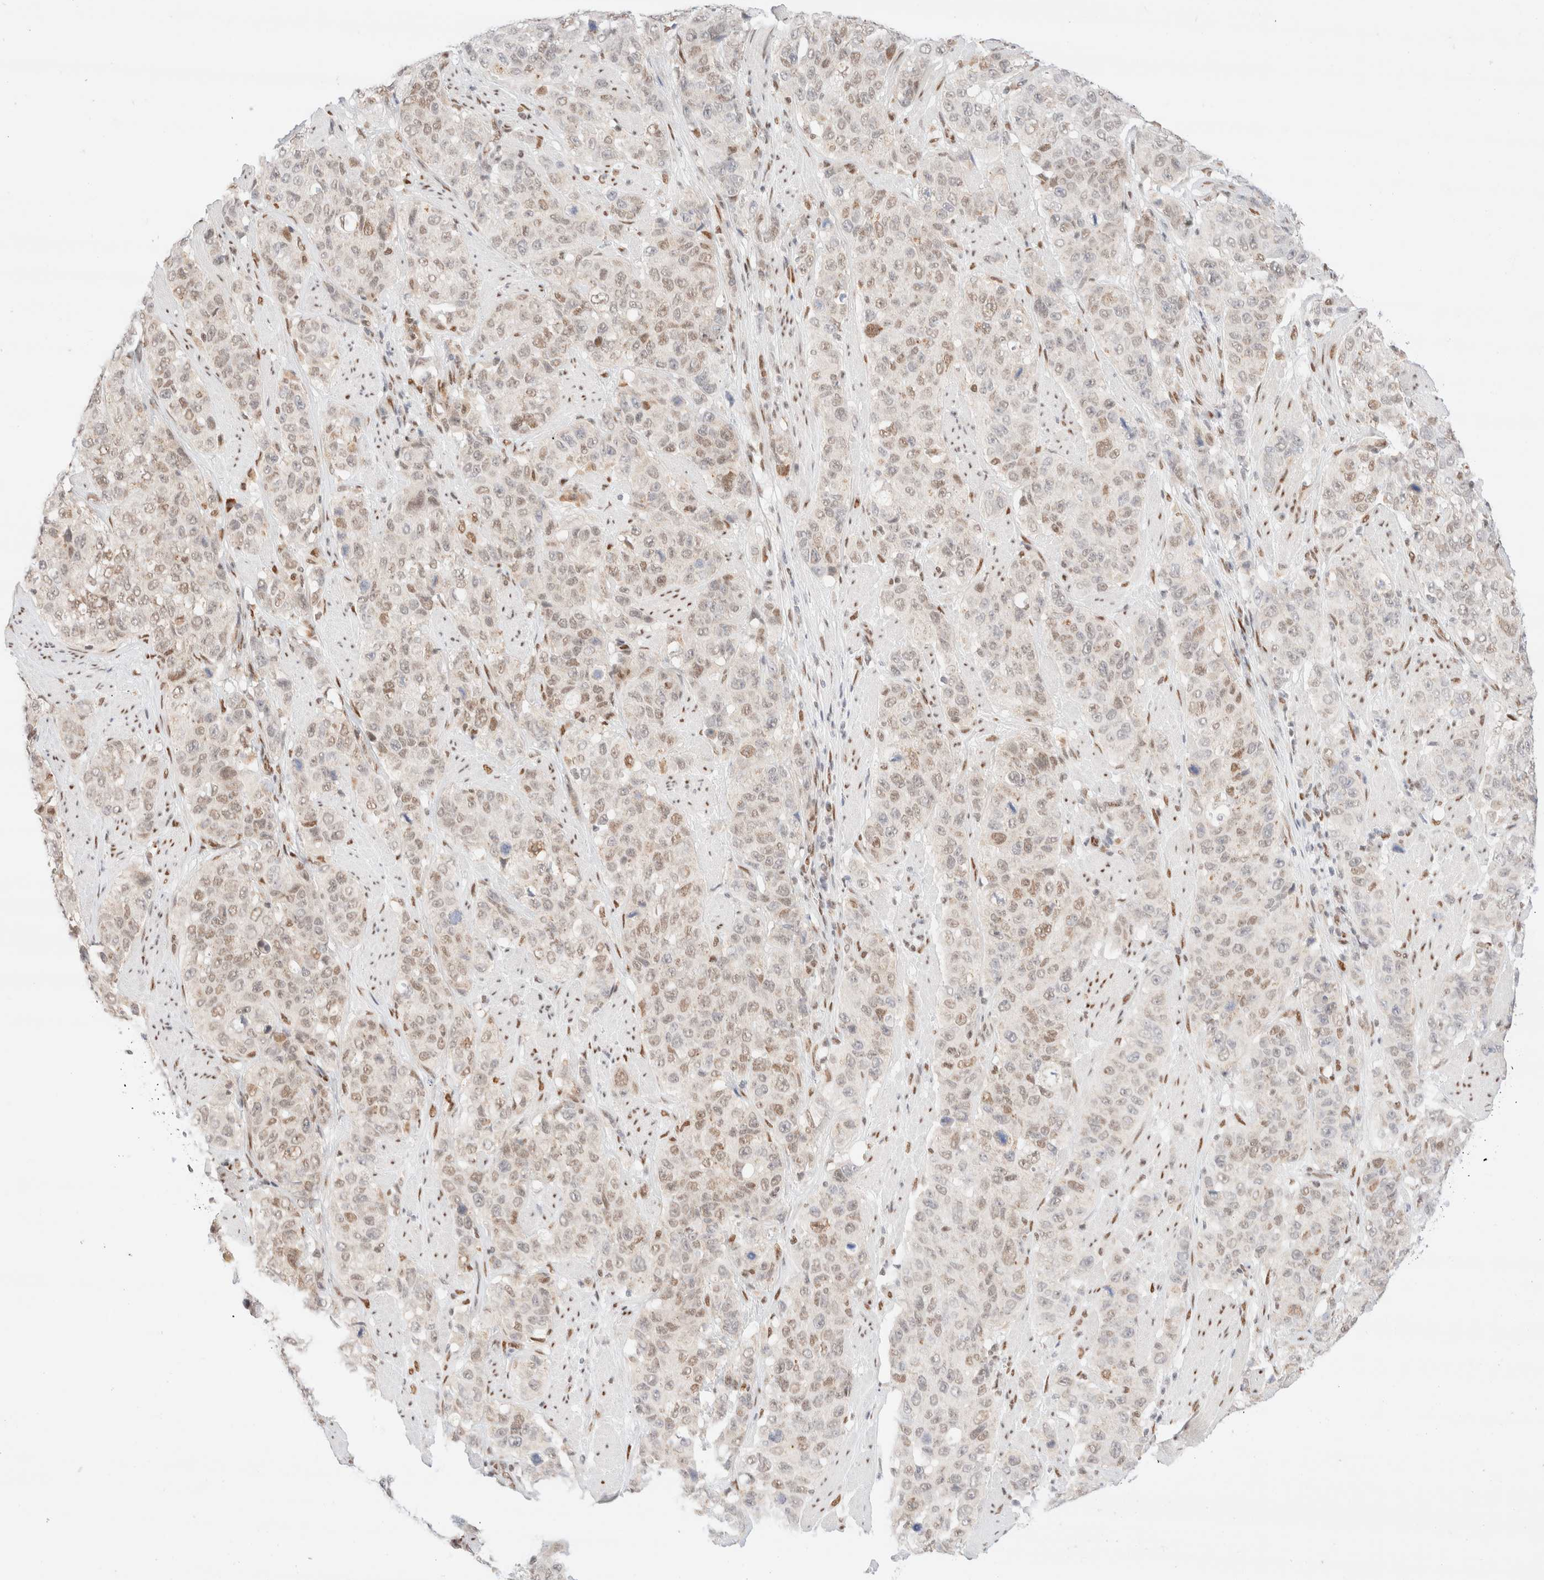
{"staining": {"intensity": "weak", "quantity": ">75%", "location": "nuclear"}, "tissue": "stomach cancer", "cell_type": "Tumor cells", "image_type": "cancer", "snomed": [{"axis": "morphology", "description": "Adenocarcinoma, NOS"}, {"axis": "topography", "description": "Stomach"}], "caption": "A low amount of weak nuclear positivity is present in approximately >75% of tumor cells in stomach cancer (adenocarcinoma) tissue.", "gene": "CIC", "patient": {"sex": "male", "age": 48}}